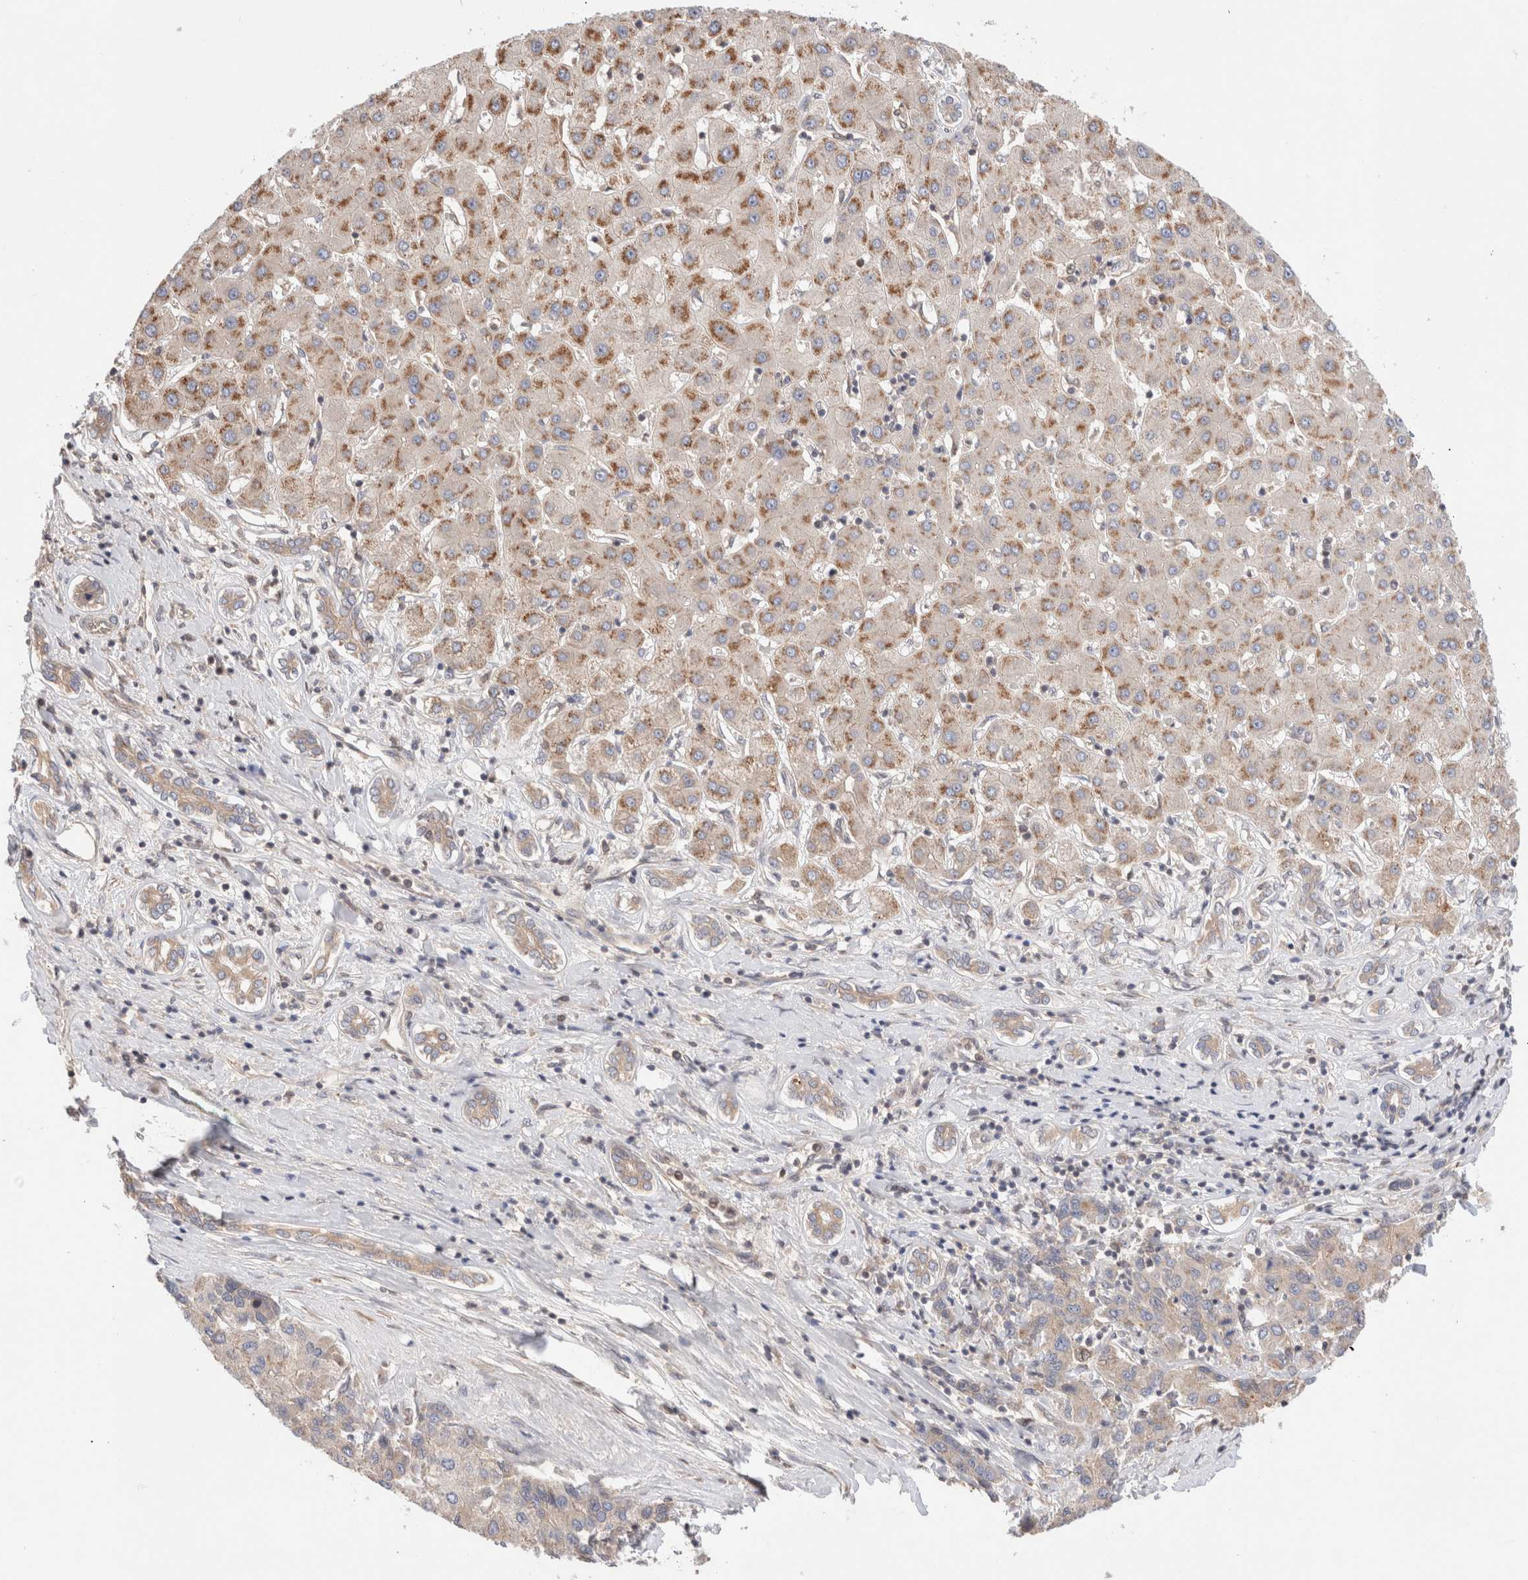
{"staining": {"intensity": "moderate", "quantity": "25%-75%", "location": "cytoplasmic/membranous"}, "tissue": "liver cancer", "cell_type": "Tumor cells", "image_type": "cancer", "snomed": [{"axis": "morphology", "description": "Carcinoma, Hepatocellular, NOS"}, {"axis": "topography", "description": "Liver"}], "caption": "There is medium levels of moderate cytoplasmic/membranous positivity in tumor cells of liver cancer (hepatocellular carcinoma), as demonstrated by immunohistochemical staining (brown color).", "gene": "SIKE1", "patient": {"sex": "male", "age": 65}}